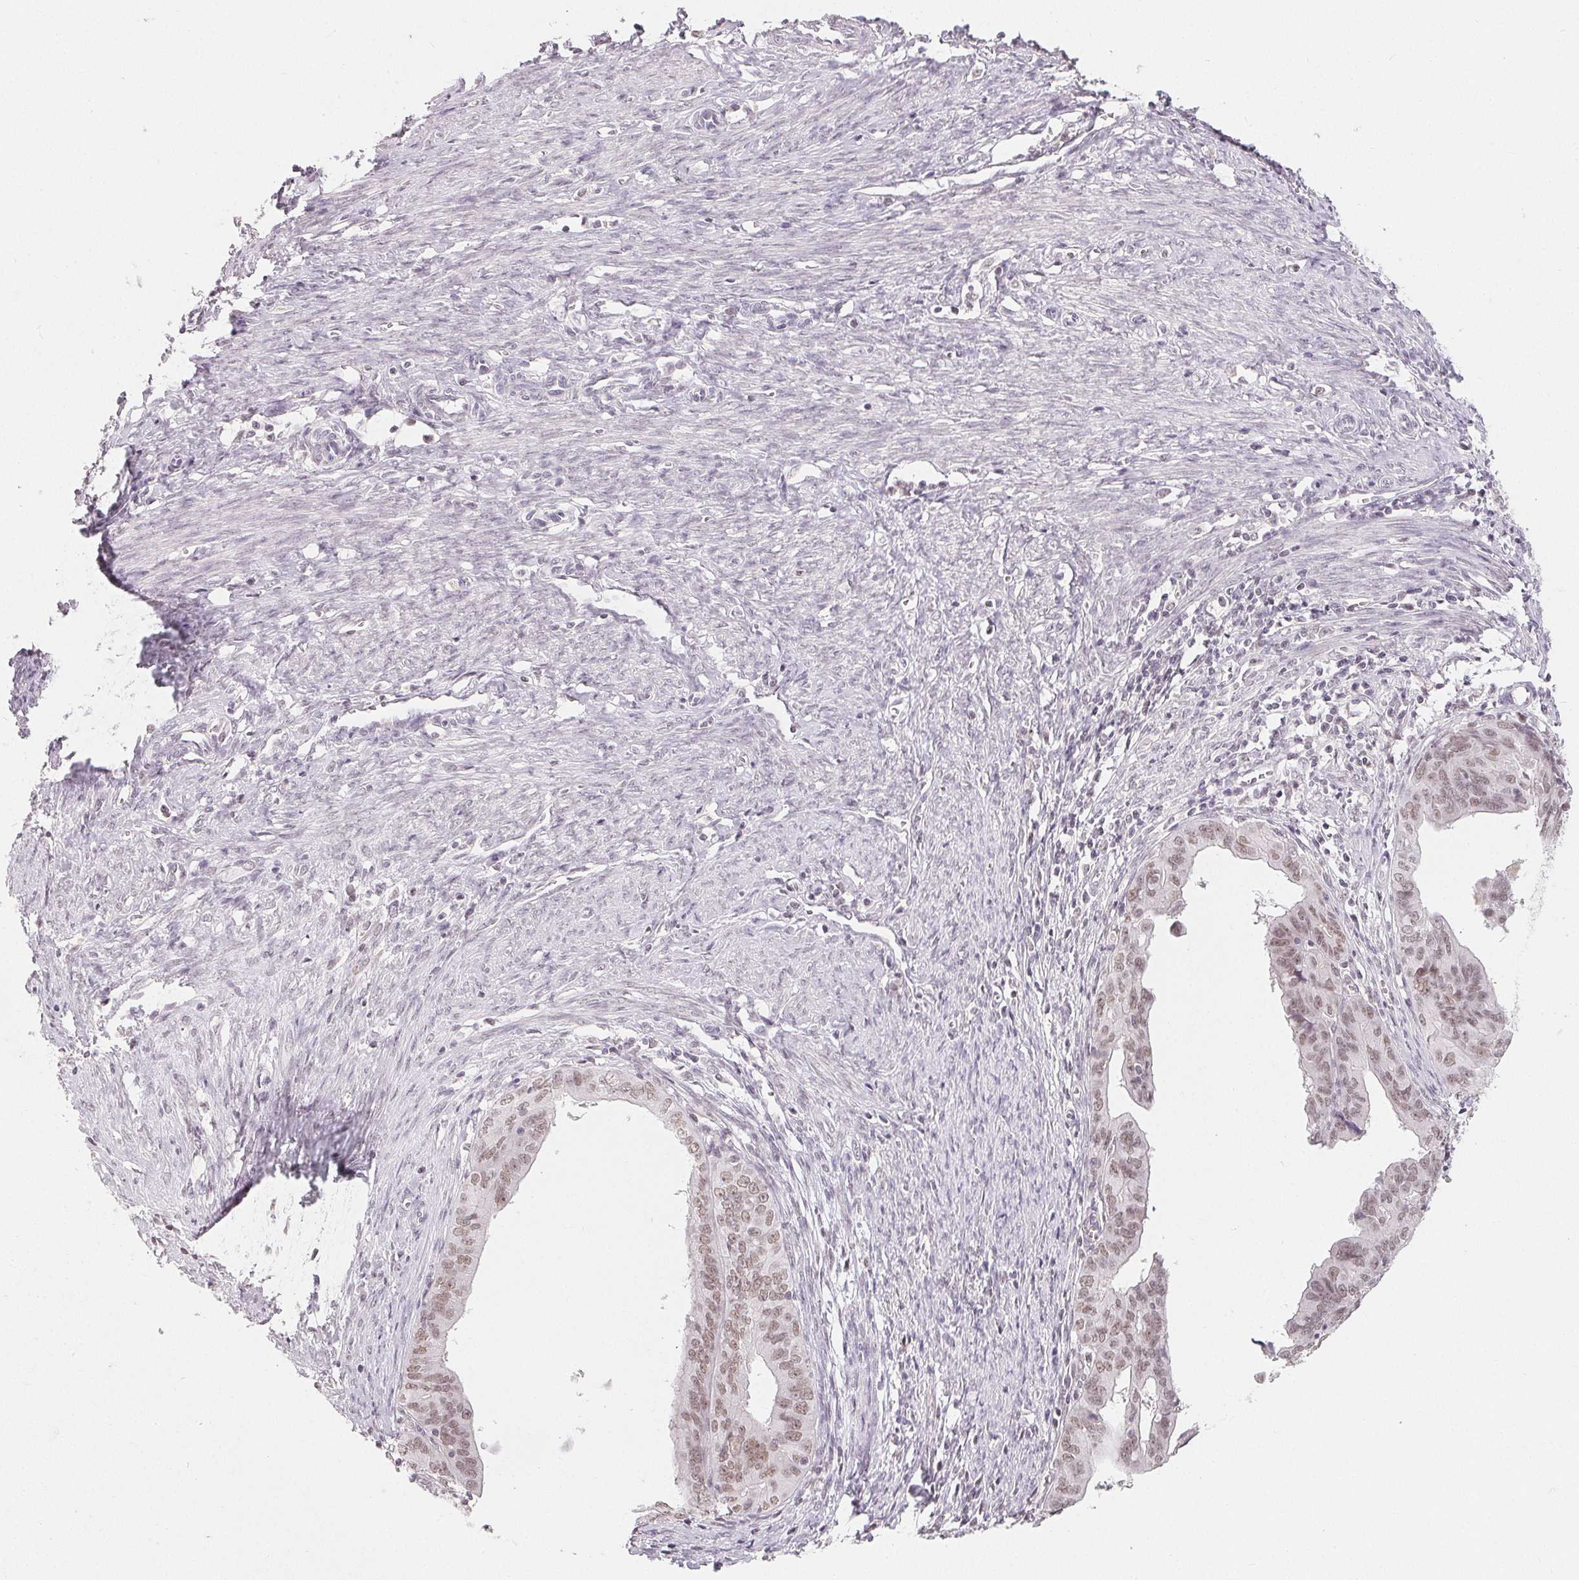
{"staining": {"intensity": "weak", "quantity": ">75%", "location": "nuclear"}, "tissue": "endometrial cancer", "cell_type": "Tumor cells", "image_type": "cancer", "snomed": [{"axis": "morphology", "description": "Adenocarcinoma, NOS"}, {"axis": "topography", "description": "Endometrium"}], "caption": "Immunohistochemical staining of human endometrial cancer (adenocarcinoma) displays weak nuclear protein positivity in about >75% of tumor cells.", "gene": "NXF3", "patient": {"sex": "female", "age": 65}}